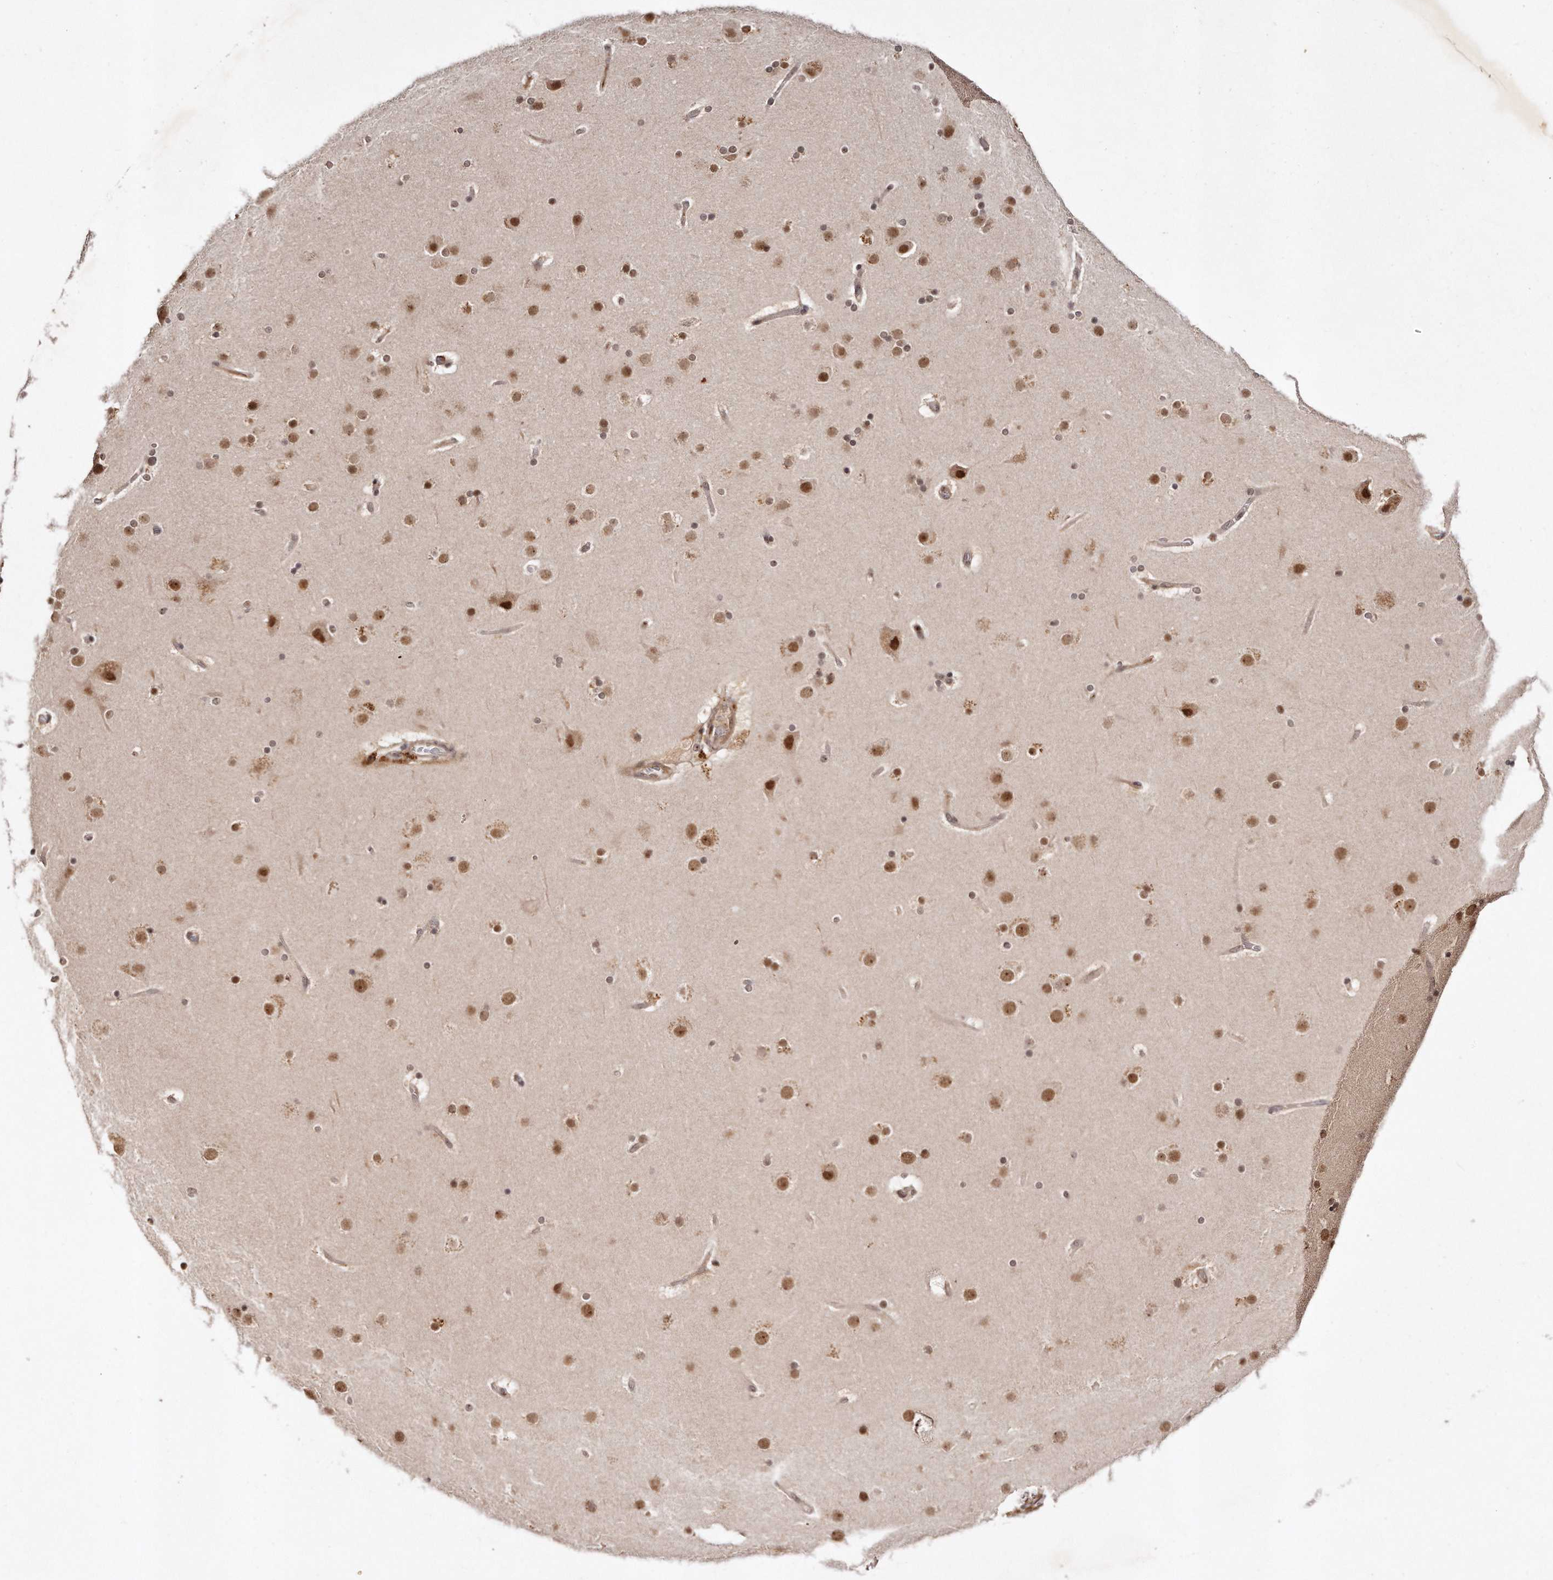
{"staining": {"intensity": "moderate", "quantity": "25%-75%", "location": "cytoplasmic/membranous"}, "tissue": "cerebral cortex", "cell_type": "Endothelial cells", "image_type": "normal", "snomed": [{"axis": "morphology", "description": "Normal tissue, NOS"}, {"axis": "topography", "description": "Cerebral cortex"}], "caption": "DAB immunohistochemical staining of normal human cerebral cortex reveals moderate cytoplasmic/membranous protein staining in approximately 25%-75% of endothelial cells. (Stains: DAB in brown, nuclei in blue, Microscopy: brightfield microscopy at high magnification).", "gene": "SOX4", "patient": {"sex": "male", "age": 57}}